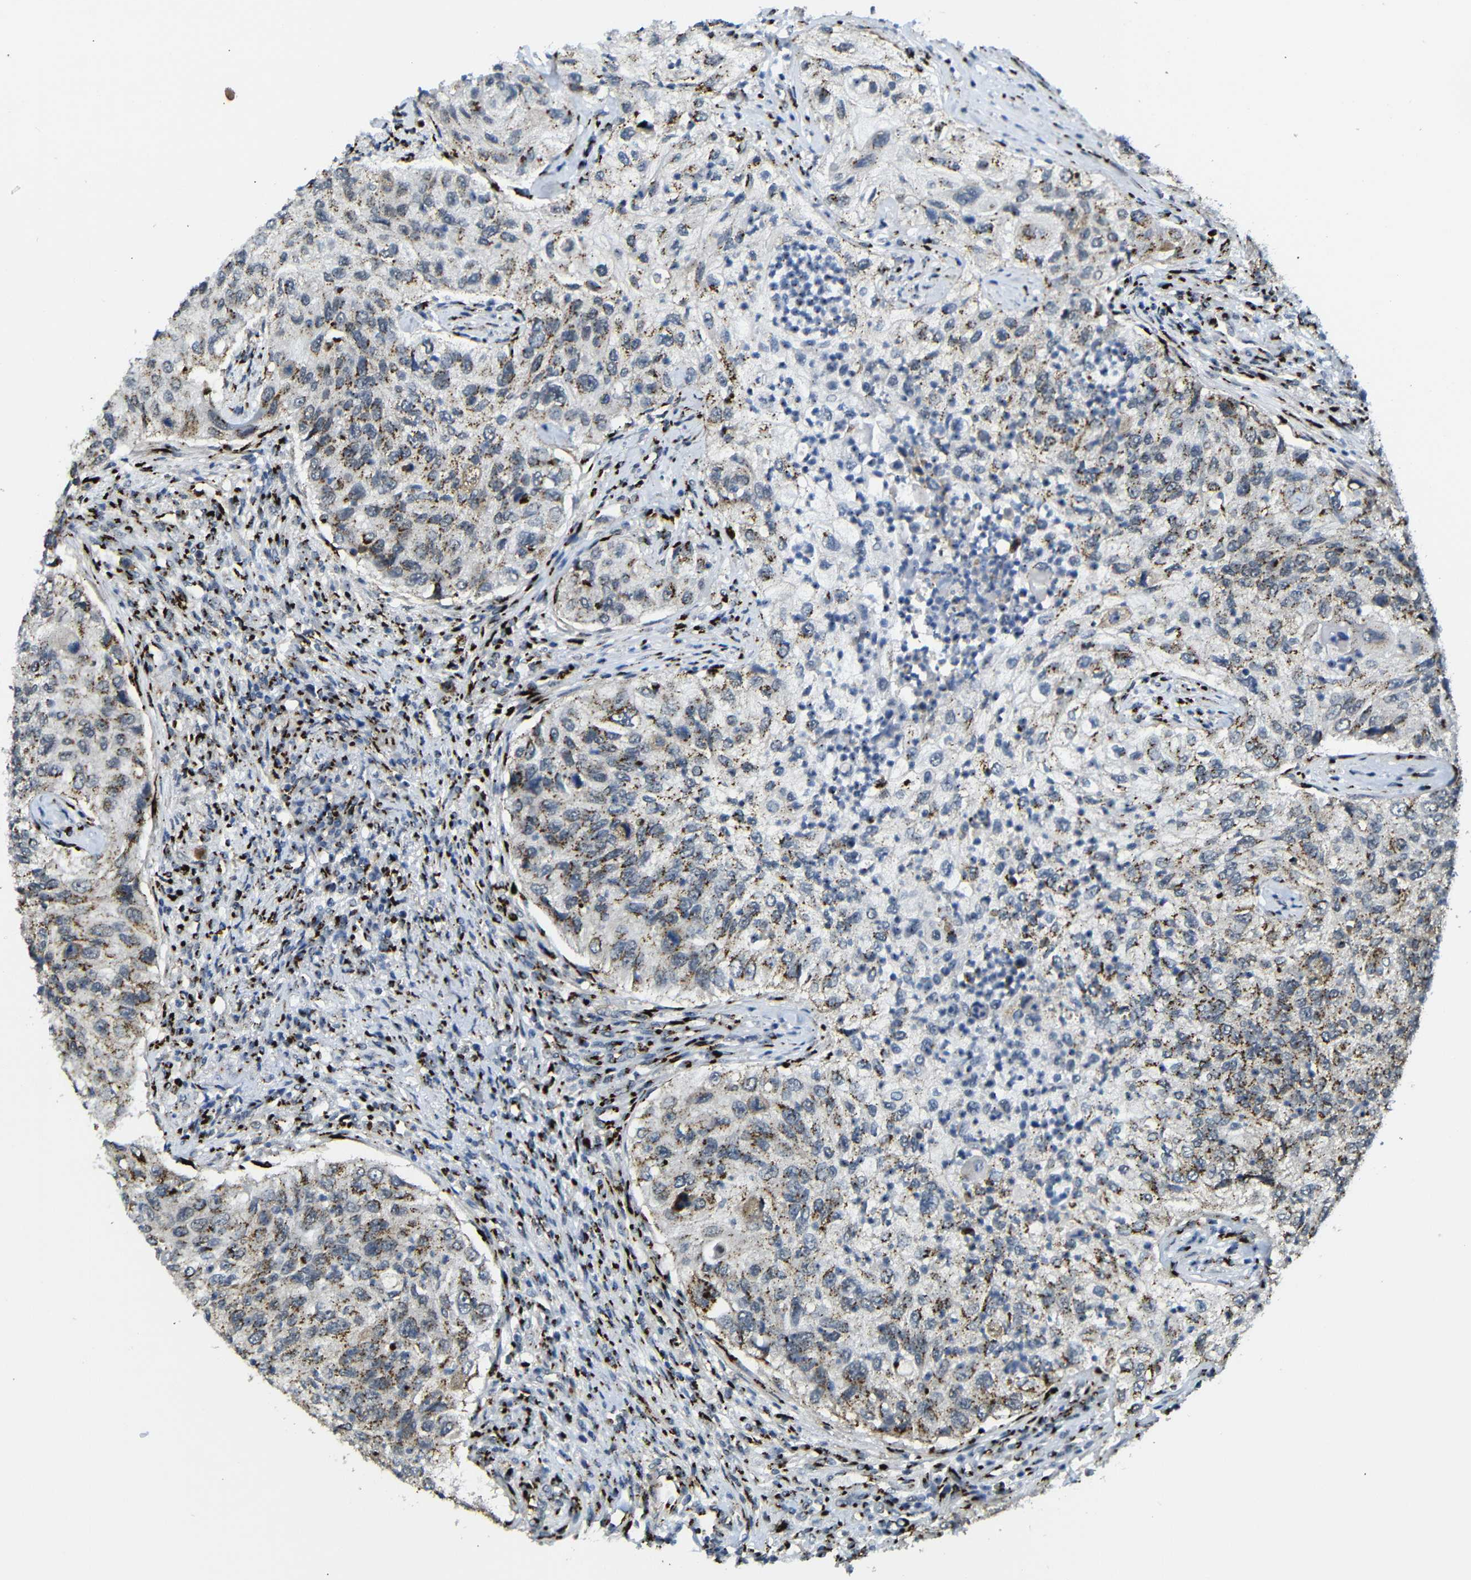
{"staining": {"intensity": "moderate", "quantity": ">75%", "location": "cytoplasmic/membranous"}, "tissue": "urothelial cancer", "cell_type": "Tumor cells", "image_type": "cancer", "snomed": [{"axis": "morphology", "description": "Urothelial carcinoma, High grade"}, {"axis": "topography", "description": "Urinary bladder"}], "caption": "IHC histopathology image of neoplastic tissue: urothelial carcinoma (high-grade) stained using IHC shows medium levels of moderate protein expression localized specifically in the cytoplasmic/membranous of tumor cells, appearing as a cytoplasmic/membranous brown color.", "gene": "TGOLN2", "patient": {"sex": "female", "age": 60}}